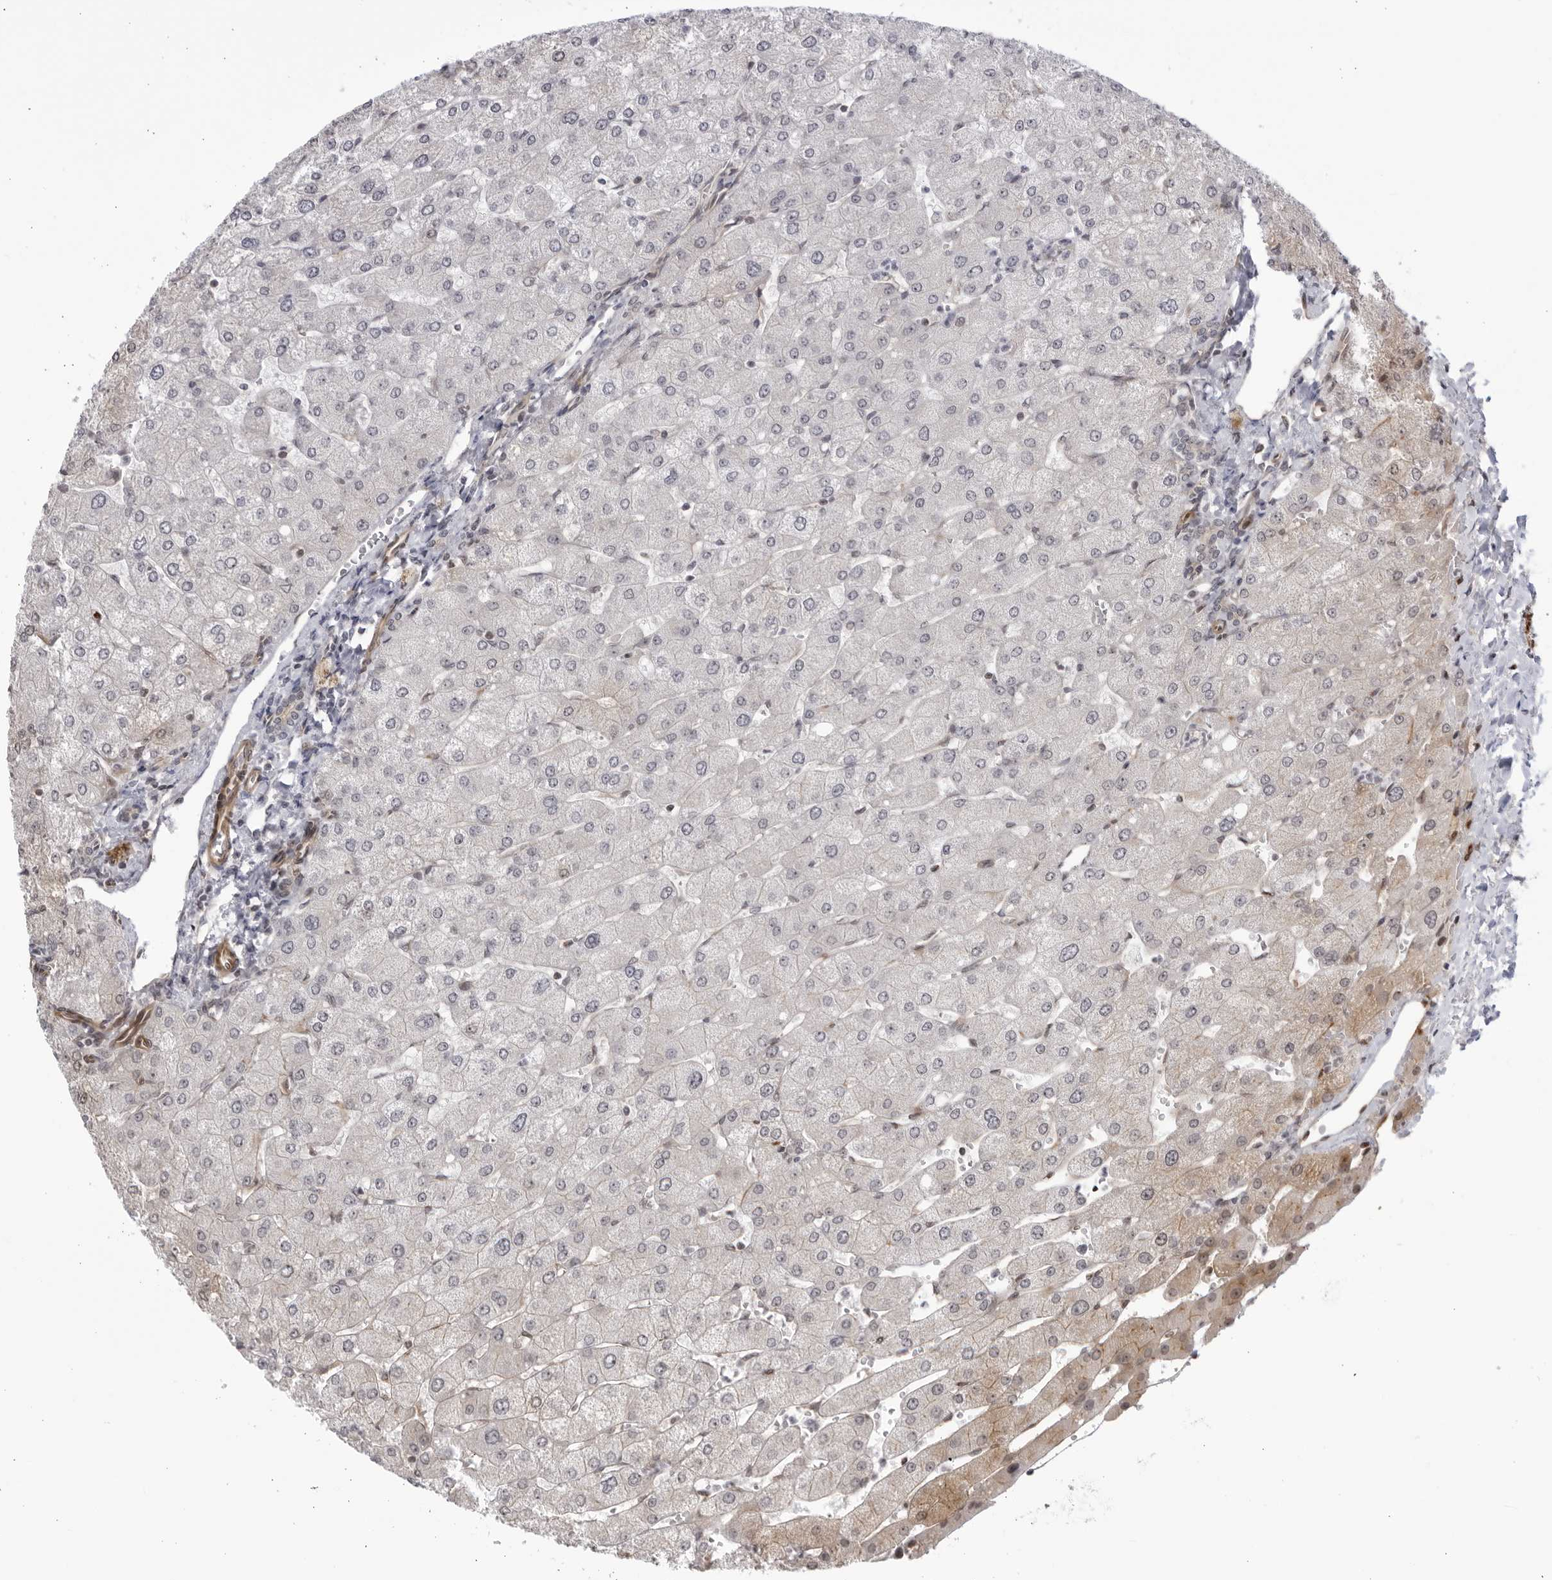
{"staining": {"intensity": "negative", "quantity": "none", "location": "none"}, "tissue": "liver", "cell_type": "Cholangiocytes", "image_type": "normal", "snomed": [{"axis": "morphology", "description": "Normal tissue, NOS"}, {"axis": "topography", "description": "Liver"}], "caption": "A histopathology image of human liver is negative for staining in cholangiocytes.", "gene": "CNBD1", "patient": {"sex": "male", "age": 55}}